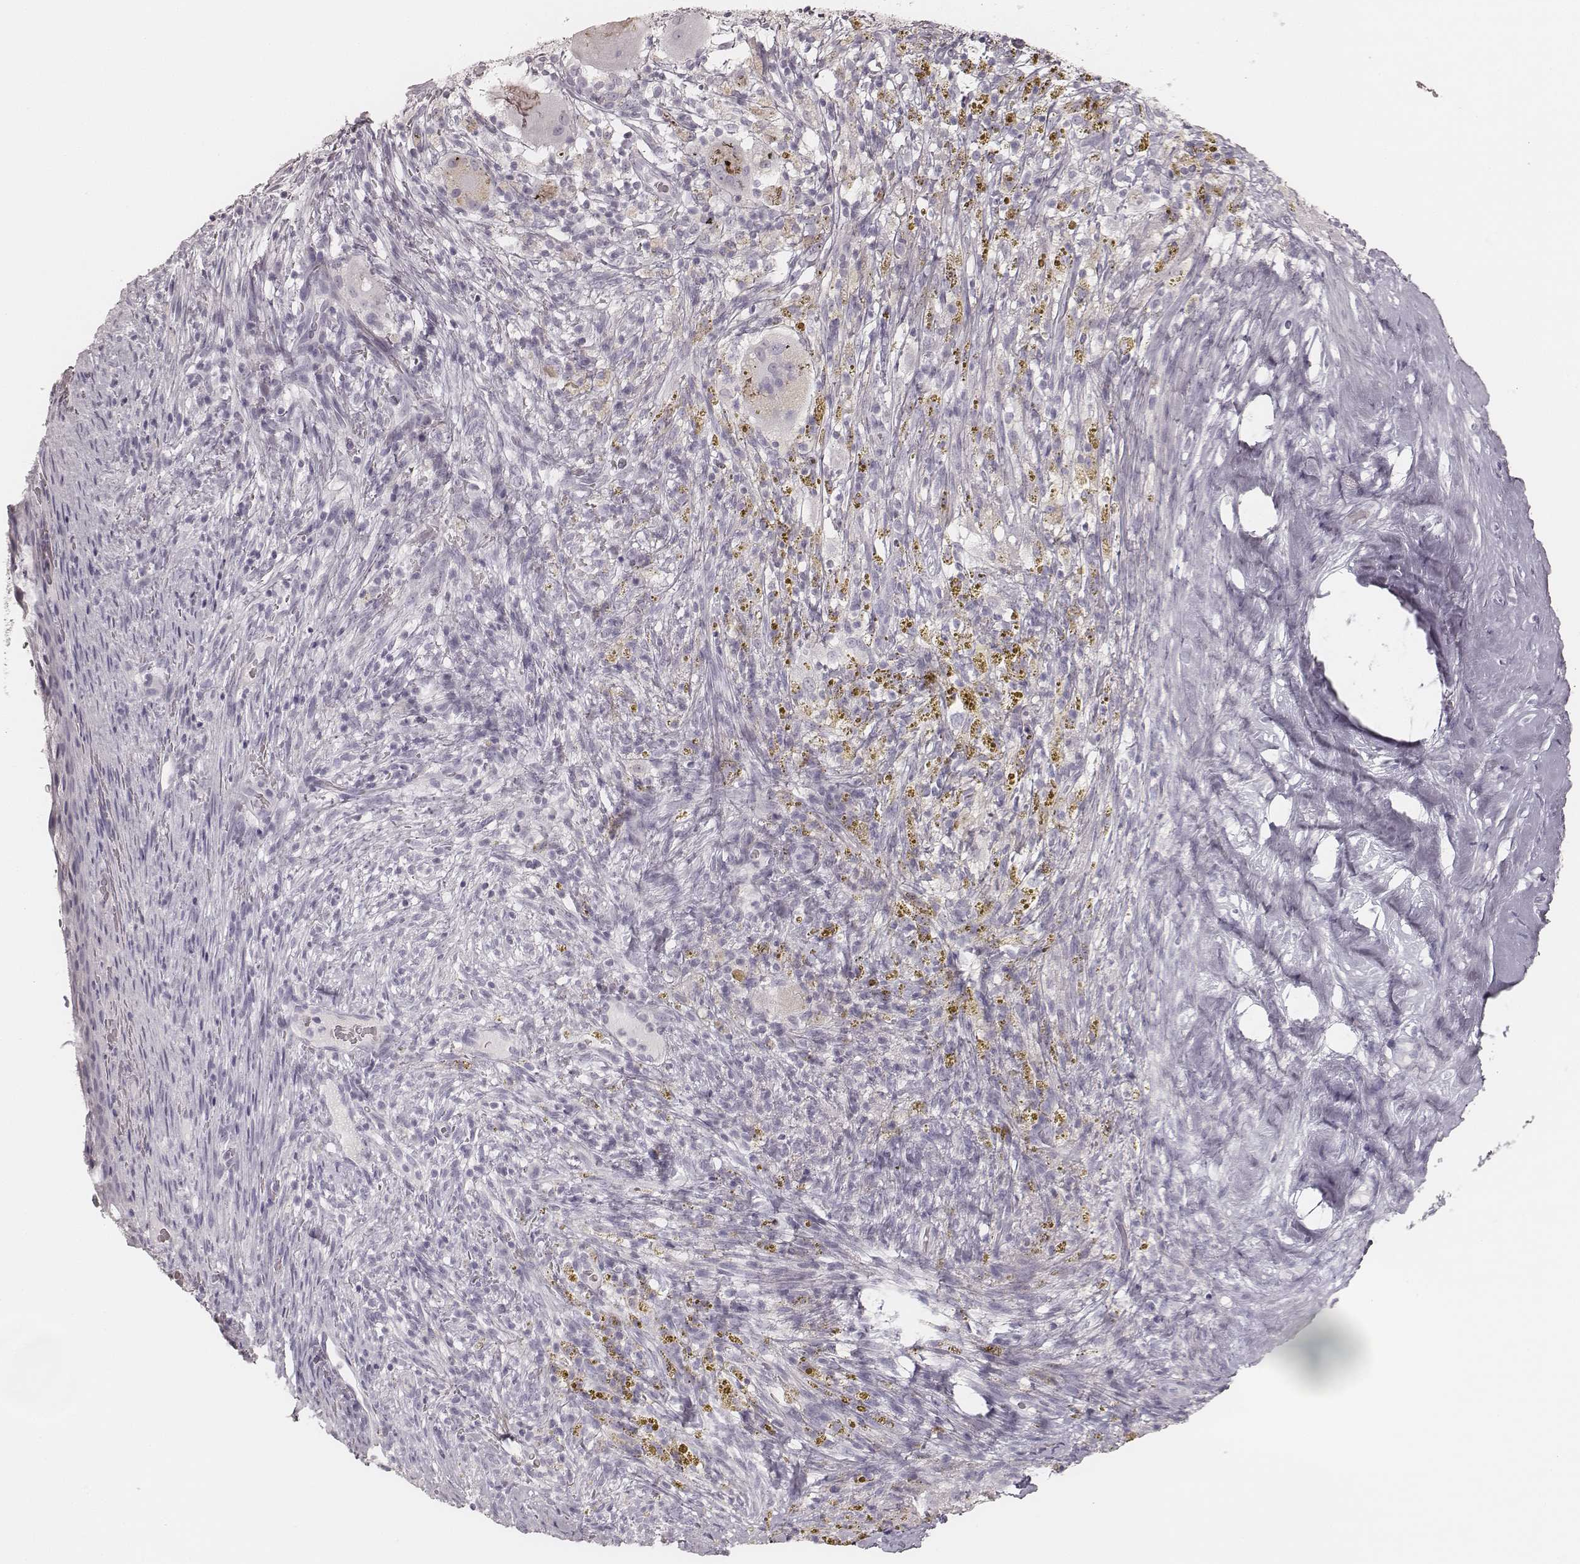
{"staining": {"intensity": "negative", "quantity": "none", "location": "none"}, "tissue": "cervical cancer", "cell_type": "Tumor cells", "image_type": "cancer", "snomed": [{"axis": "morphology", "description": "Squamous cell carcinoma, NOS"}, {"axis": "topography", "description": "Cervix"}], "caption": "Immunohistochemistry photomicrograph of human squamous cell carcinoma (cervical) stained for a protein (brown), which reveals no expression in tumor cells.", "gene": "KRT72", "patient": {"sex": "female", "age": 51}}